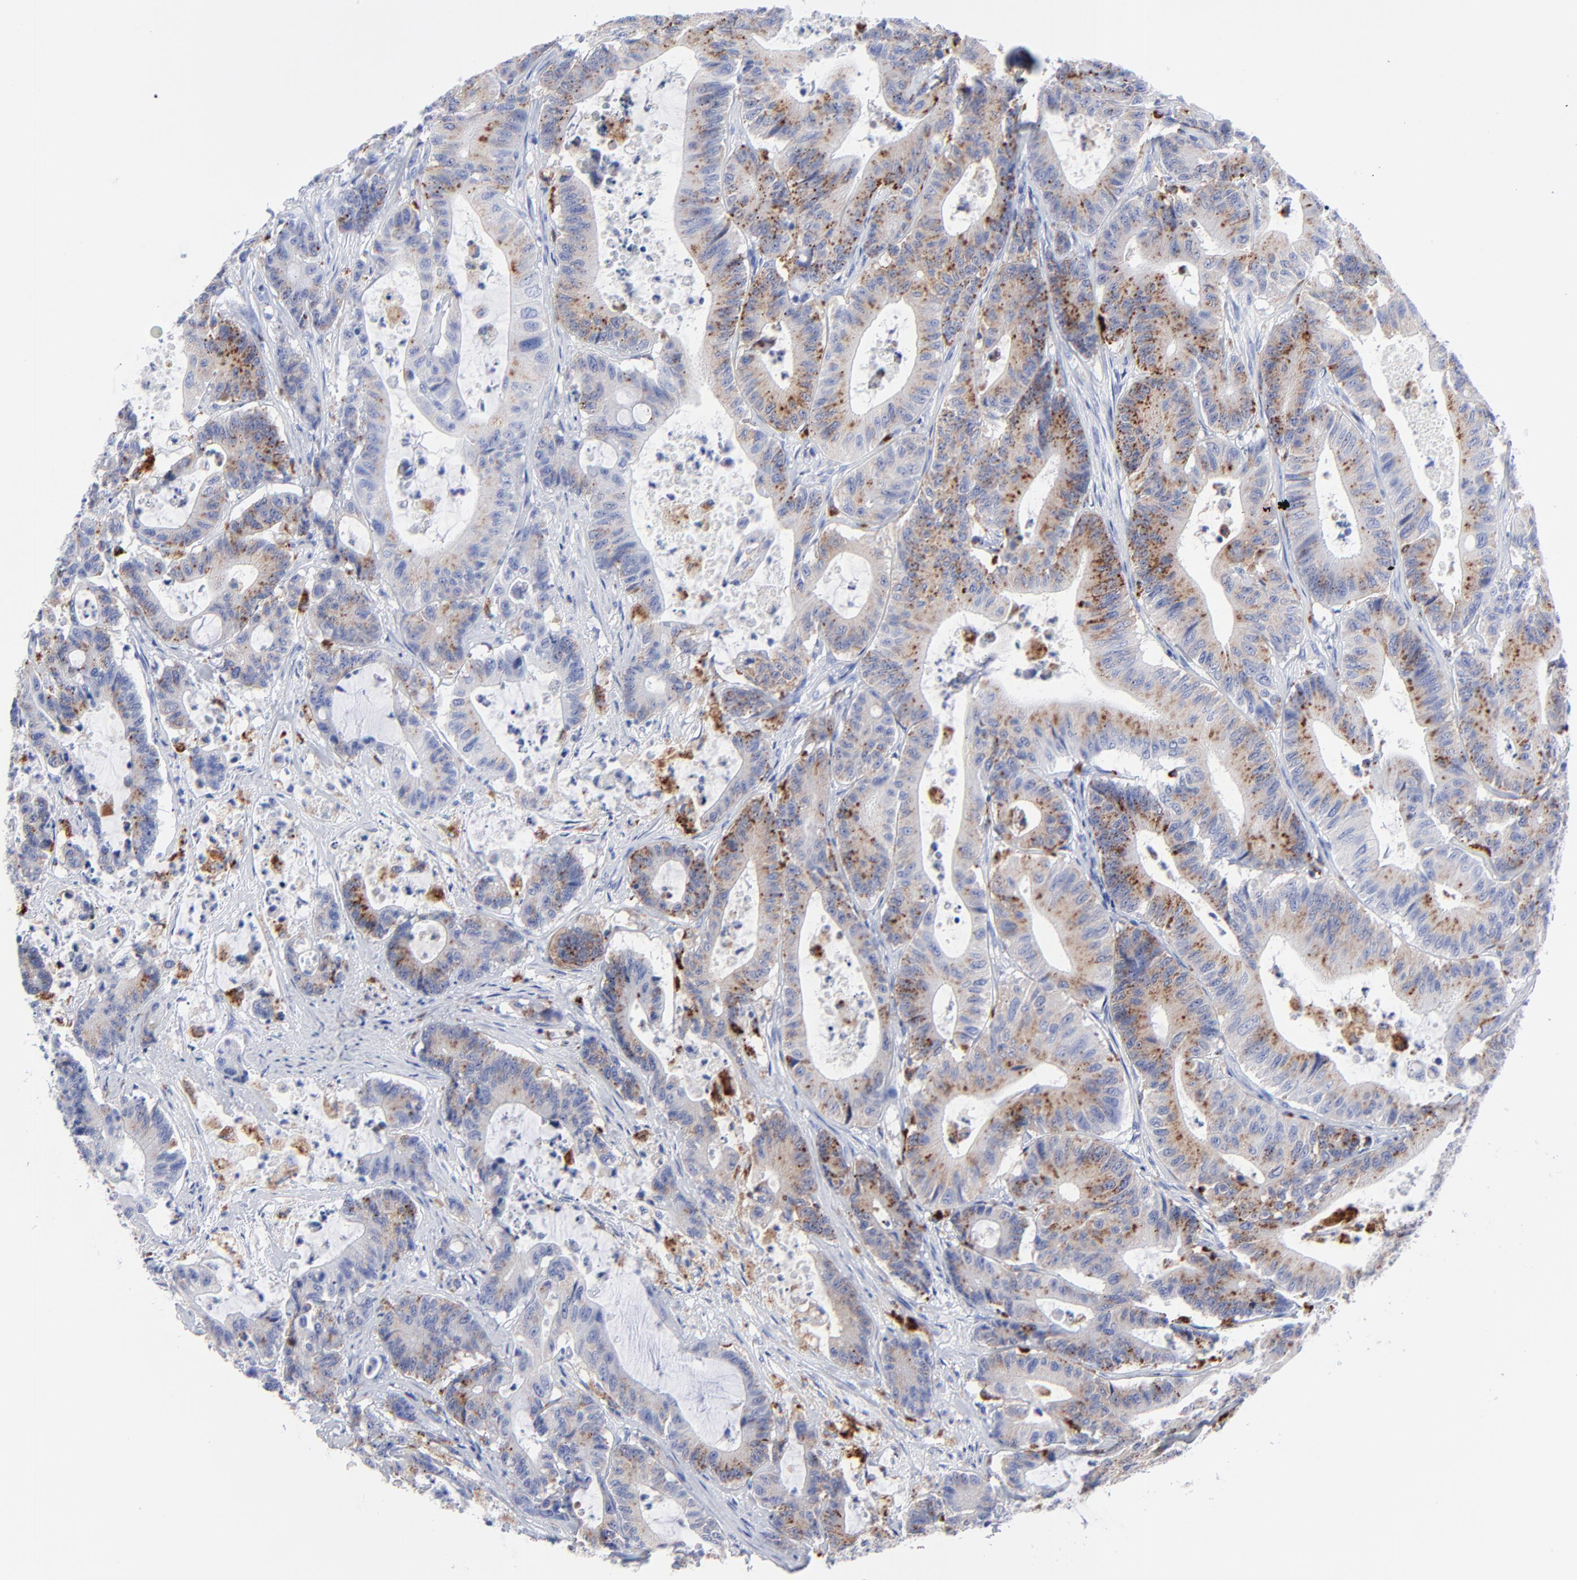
{"staining": {"intensity": "moderate", "quantity": "25%-75%", "location": "cytoplasmic/membranous"}, "tissue": "colorectal cancer", "cell_type": "Tumor cells", "image_type": "cancer", "snomed": [{"axis": "morphology", "description": "Adenocarcinoma, NOS"}, {"axis": "topography", "description": "Colon"}], "caption": "The photomicrograph reveals immunohistochemical staining of colorectal cancer. There is moderate cytoplasmic/membranous expression is appreciated in about 25%-75% of tumor cells.", "gene": "CPVL", "patient": {"sex": "female", "age": 84}}